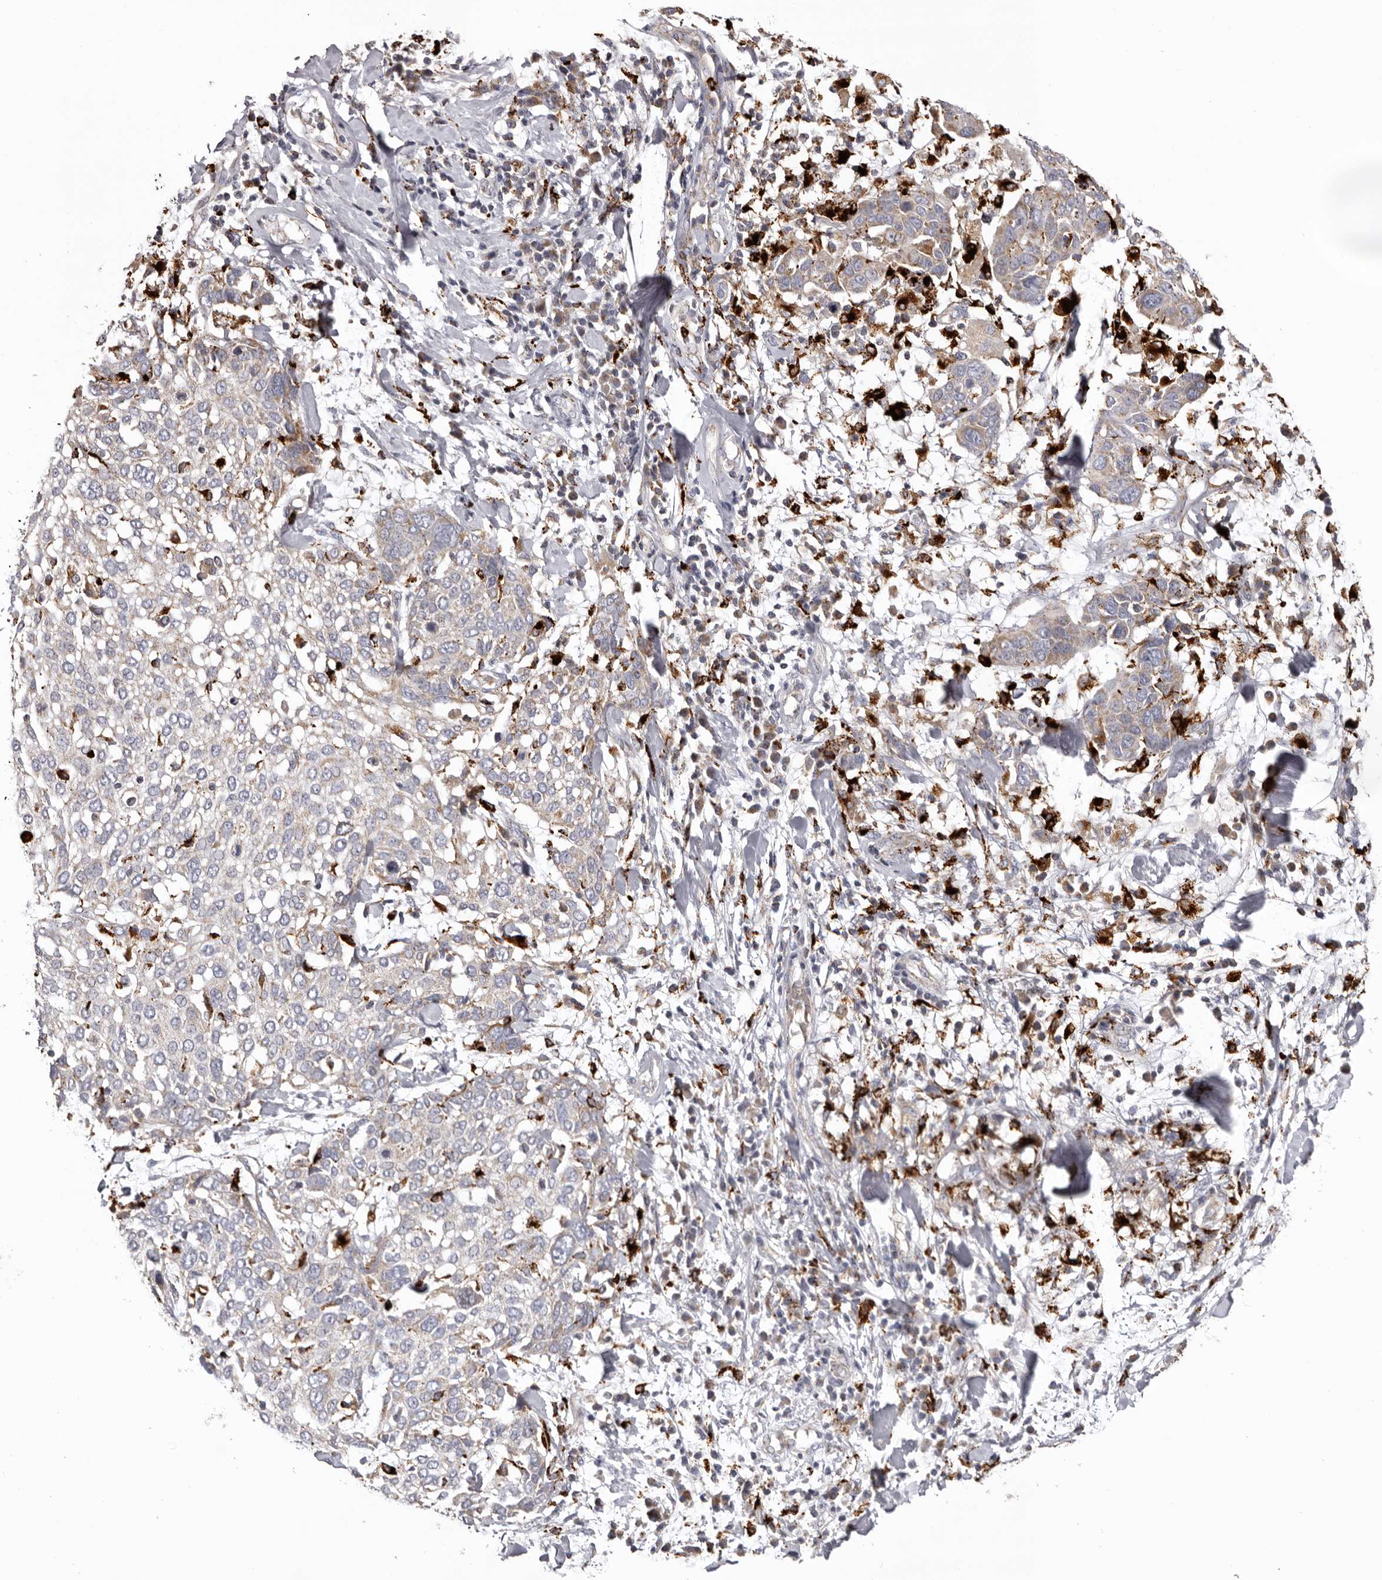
{"staining": {"intensity": "weak", "quantity": "<25%", "location": "cytoplasmic/membranous"}, "tissue": "lung cancer", "cell_type": "Tumor cells", "image_type": "cancer", "snomed": [{"axis": "morphology", "description": "Squamous cell carcinoma, NOS"}, {"axis": "topography", "description": "Lung"}], "caption": "The immunohistochemistry micrograph has no significant expression in tumor cells of lung cancer (squamous cell carcinoma) tissue.", "gene": "MECR", "patient": {"sex": "male", "age": 65}}